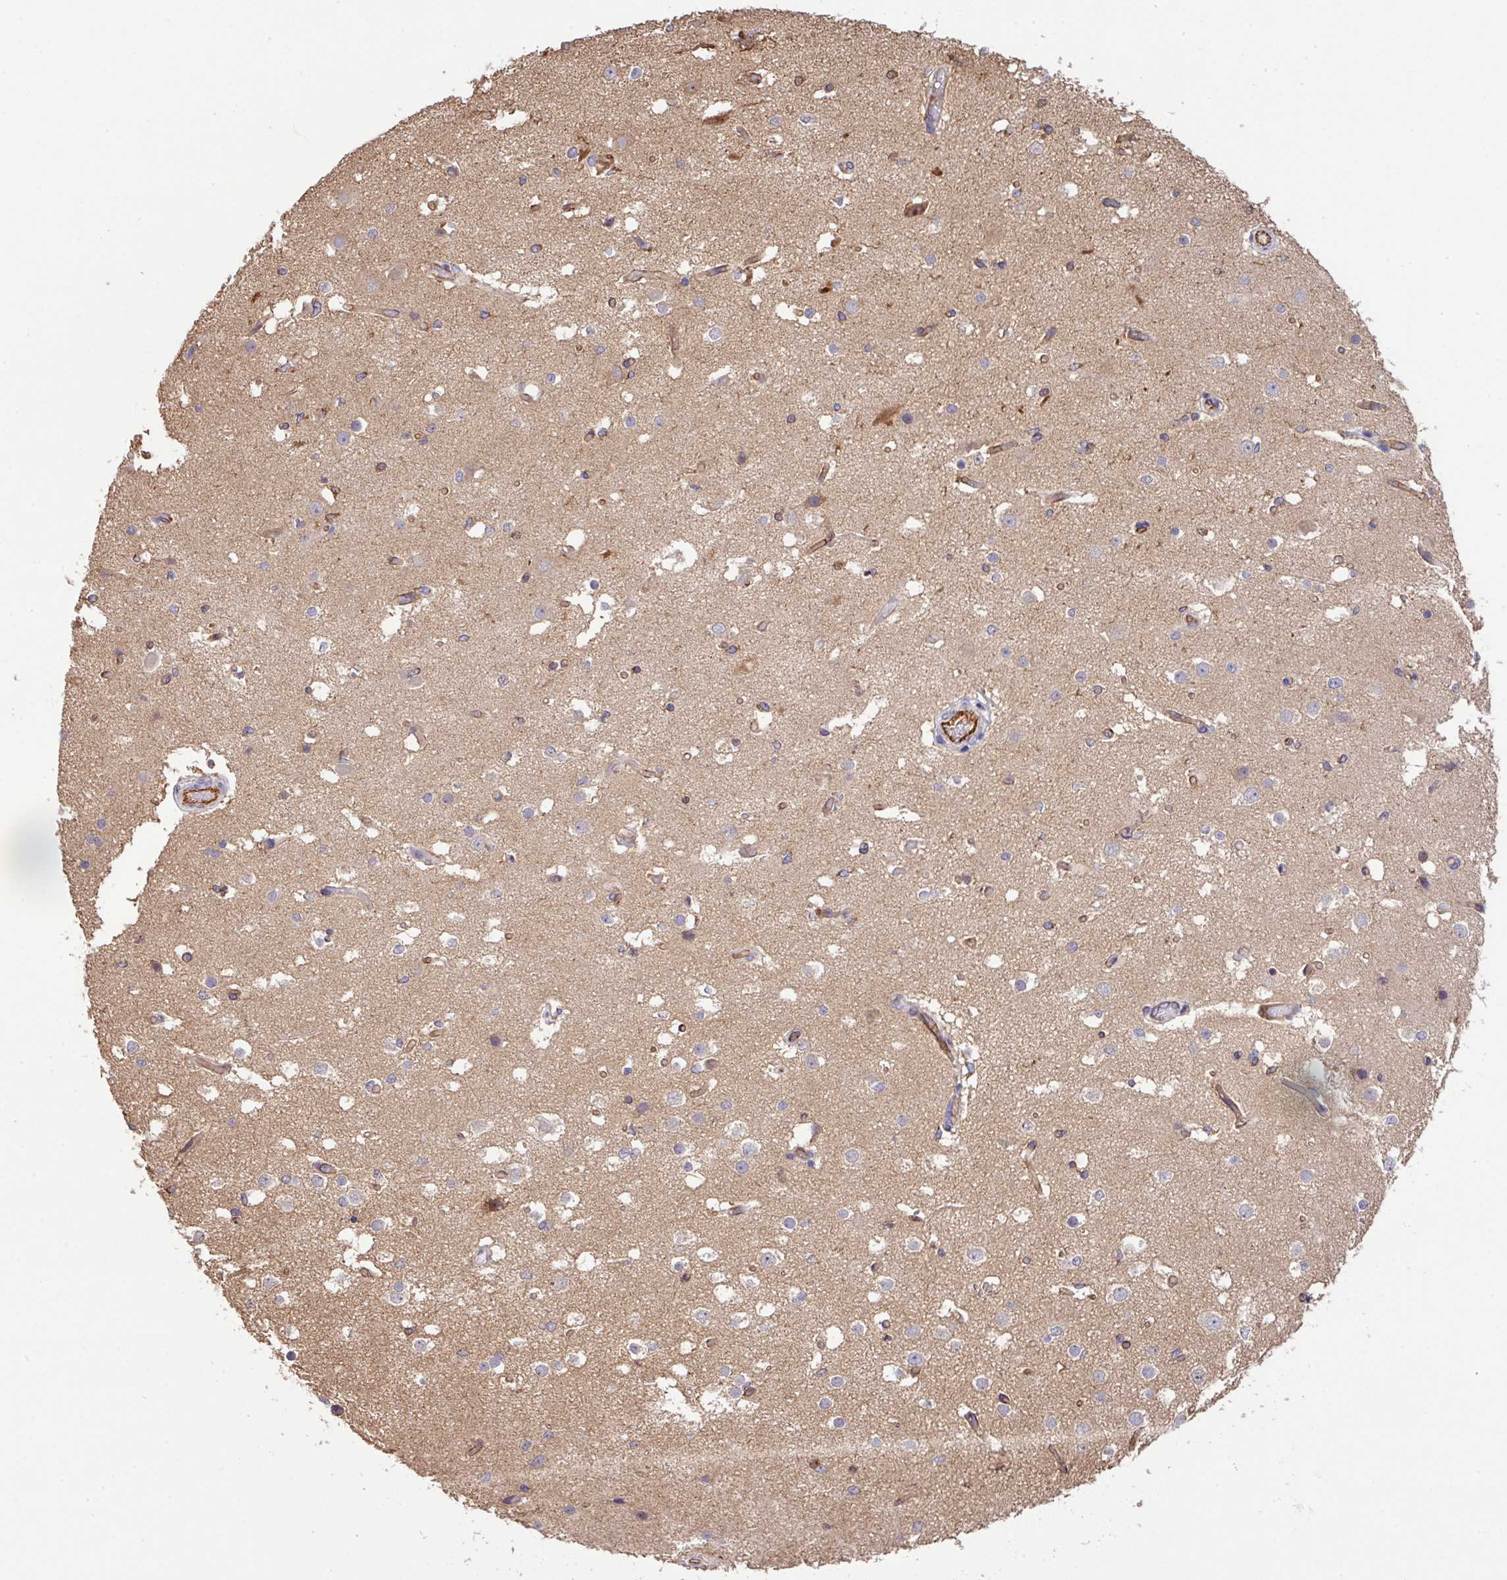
{"staining": {"intensity": "moderate", "quantity": ">75%", "location": "cytoplasmic/membranous"}, "tissue": "cerebral cortex", "cell_type": "Endothelial cells", "image_type": "normal", "snomed": [{"axis": "morphology", "description": "Normal tissue, NOS"}, {"axis": "morphology", "description": "Inflammation, NOS"}, {"axis": "topography", "description": "Cerebral cortex"}], "caption": "An image showing moderate cytoplasmic/membranous positivity in approximately >75% of endothelial cells in benign cerebral cortex, as visualized by brown immunohistochemical staining.", "gene": "LRRC53", "patient": {"sex": "male", "age": 6}}